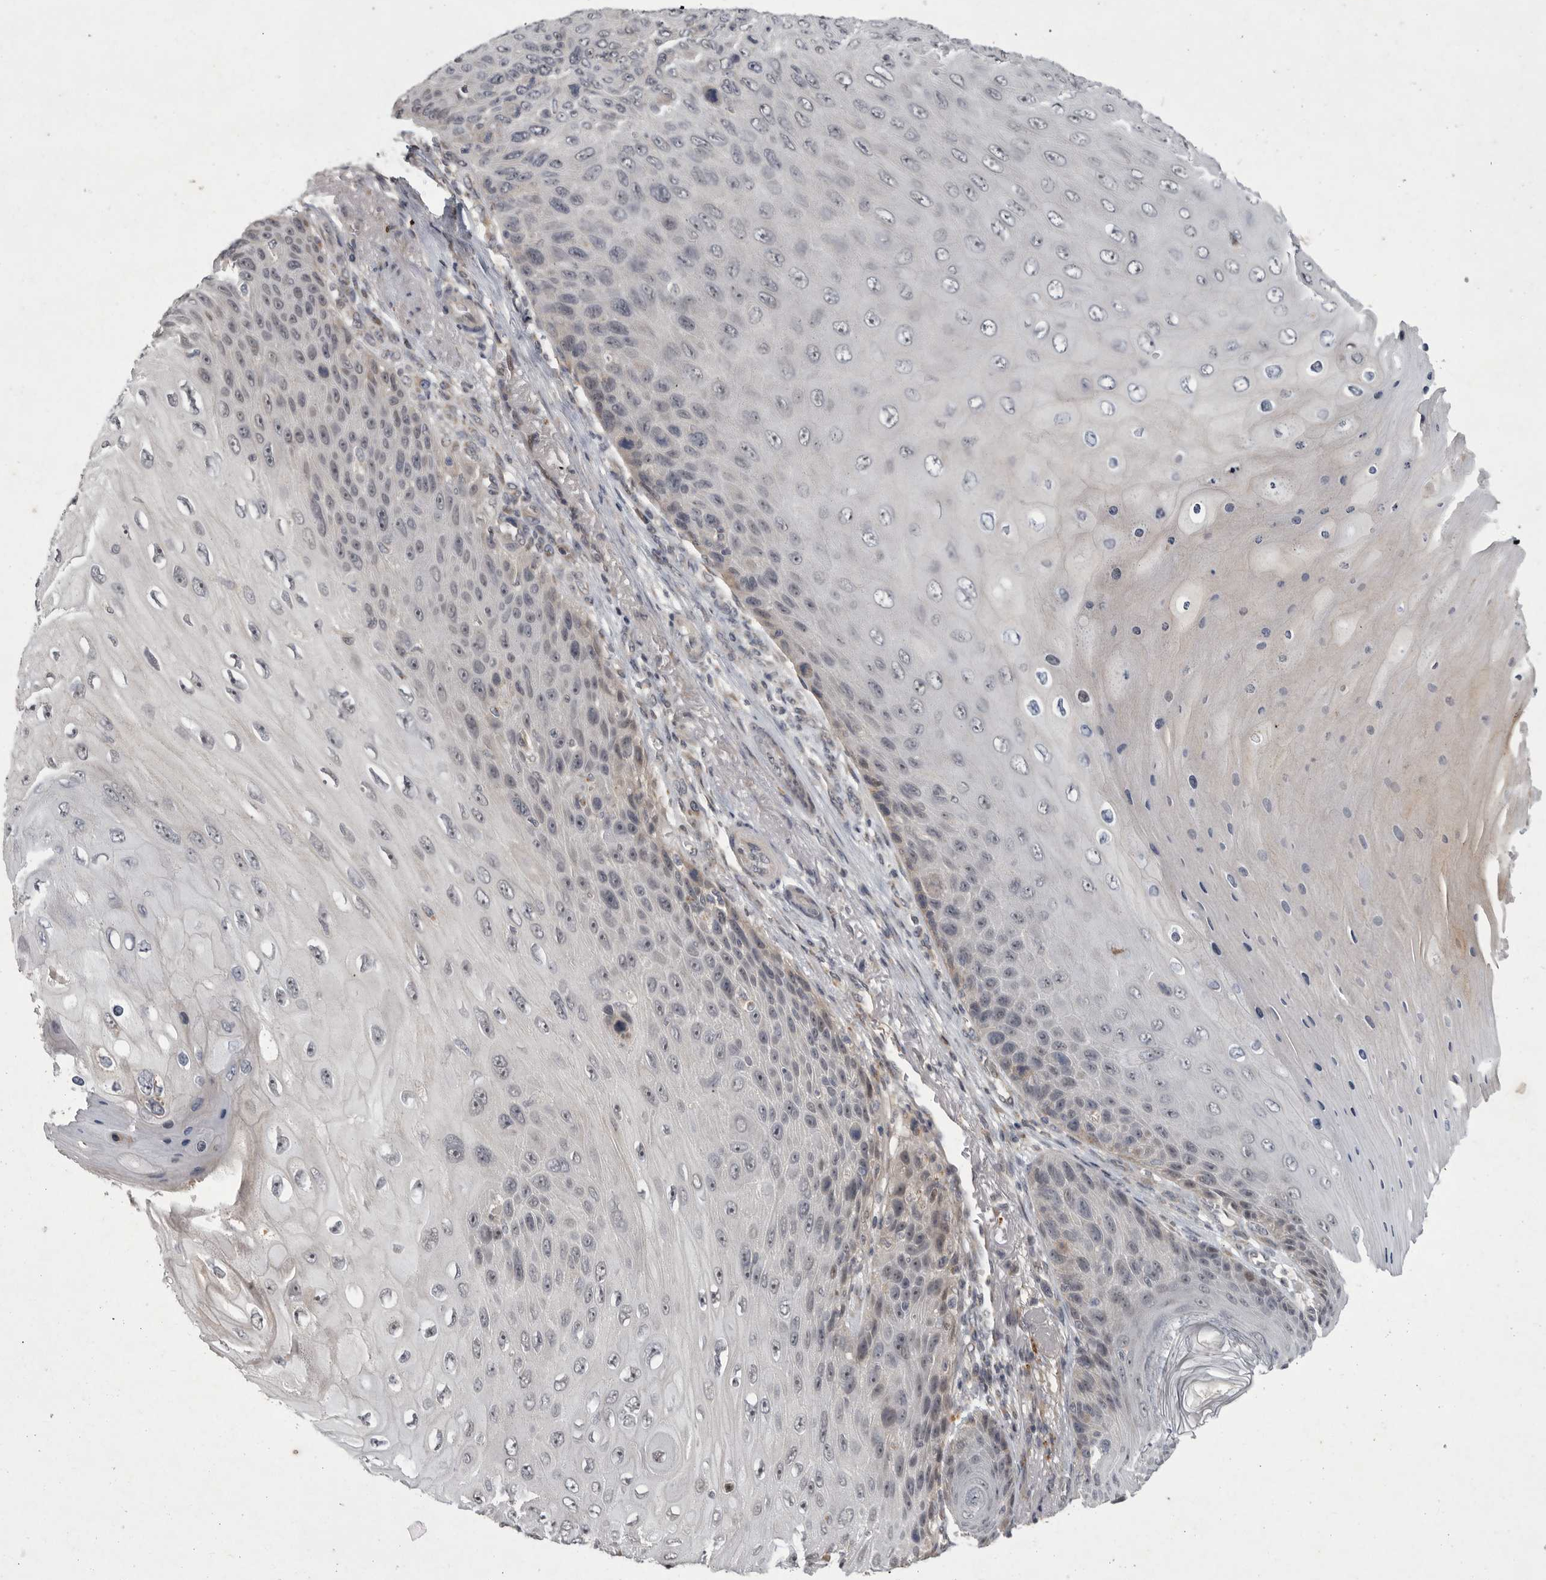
{"staining": {"intensity": "weak", "quantity": "<25%", "location": "cytoplasmic/membranous"}, "tissue": "skin cancer", "cell_type": "Tumor cells", "image_type": "cancer", "snomed": [{"axis": "morphology", "description": "Squamous cell carcinoma, NOS"}, {"axis": "topography", "description": "Skin"}], "caption": "Human skin squamous cell carcinoma stained for a protein using IHC reveals no positivity in tumor cells.", "gene": "MAN2A1", "patient": {"sex": "female", "age": 88}}